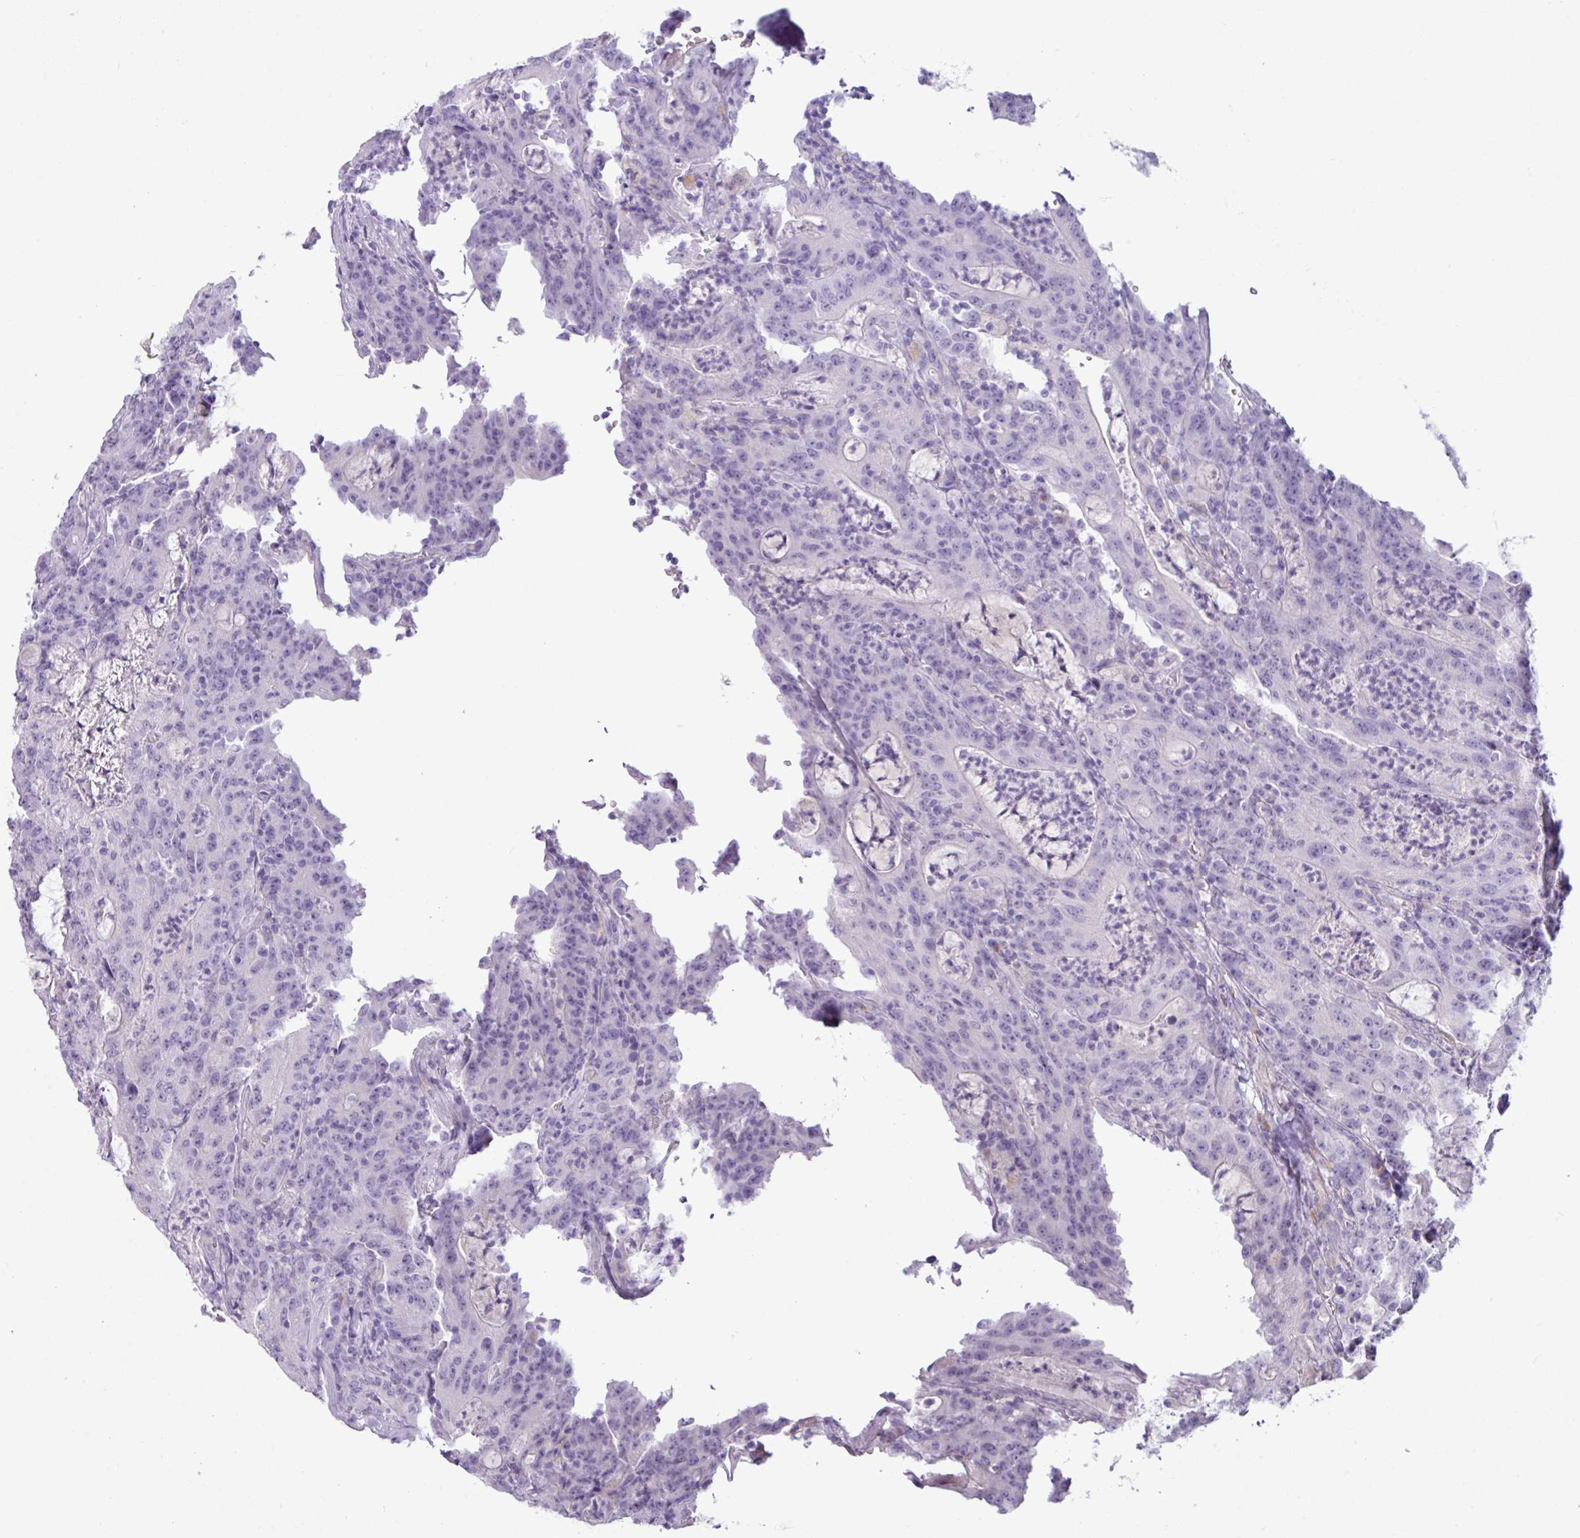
{"staining": {"intensity": "negative", "quantity": "none", "location": "none"}, "tissue": "colorectal cancer", "cell_type": "Tumor cells", "image_type": "cancer", "snomed": [{"axis": "morphology", "description": "Adenocarcinoma, NOS"}, {"axis": "topography", "description": "Colon"}], "caption": "Adenocarcinoma (colorectal) stained for a protein using immunohistochemistry demonstrates no staining tumor cells.", "gene": "ZNF524", "patient": {"sex": "male", "age": 83}}